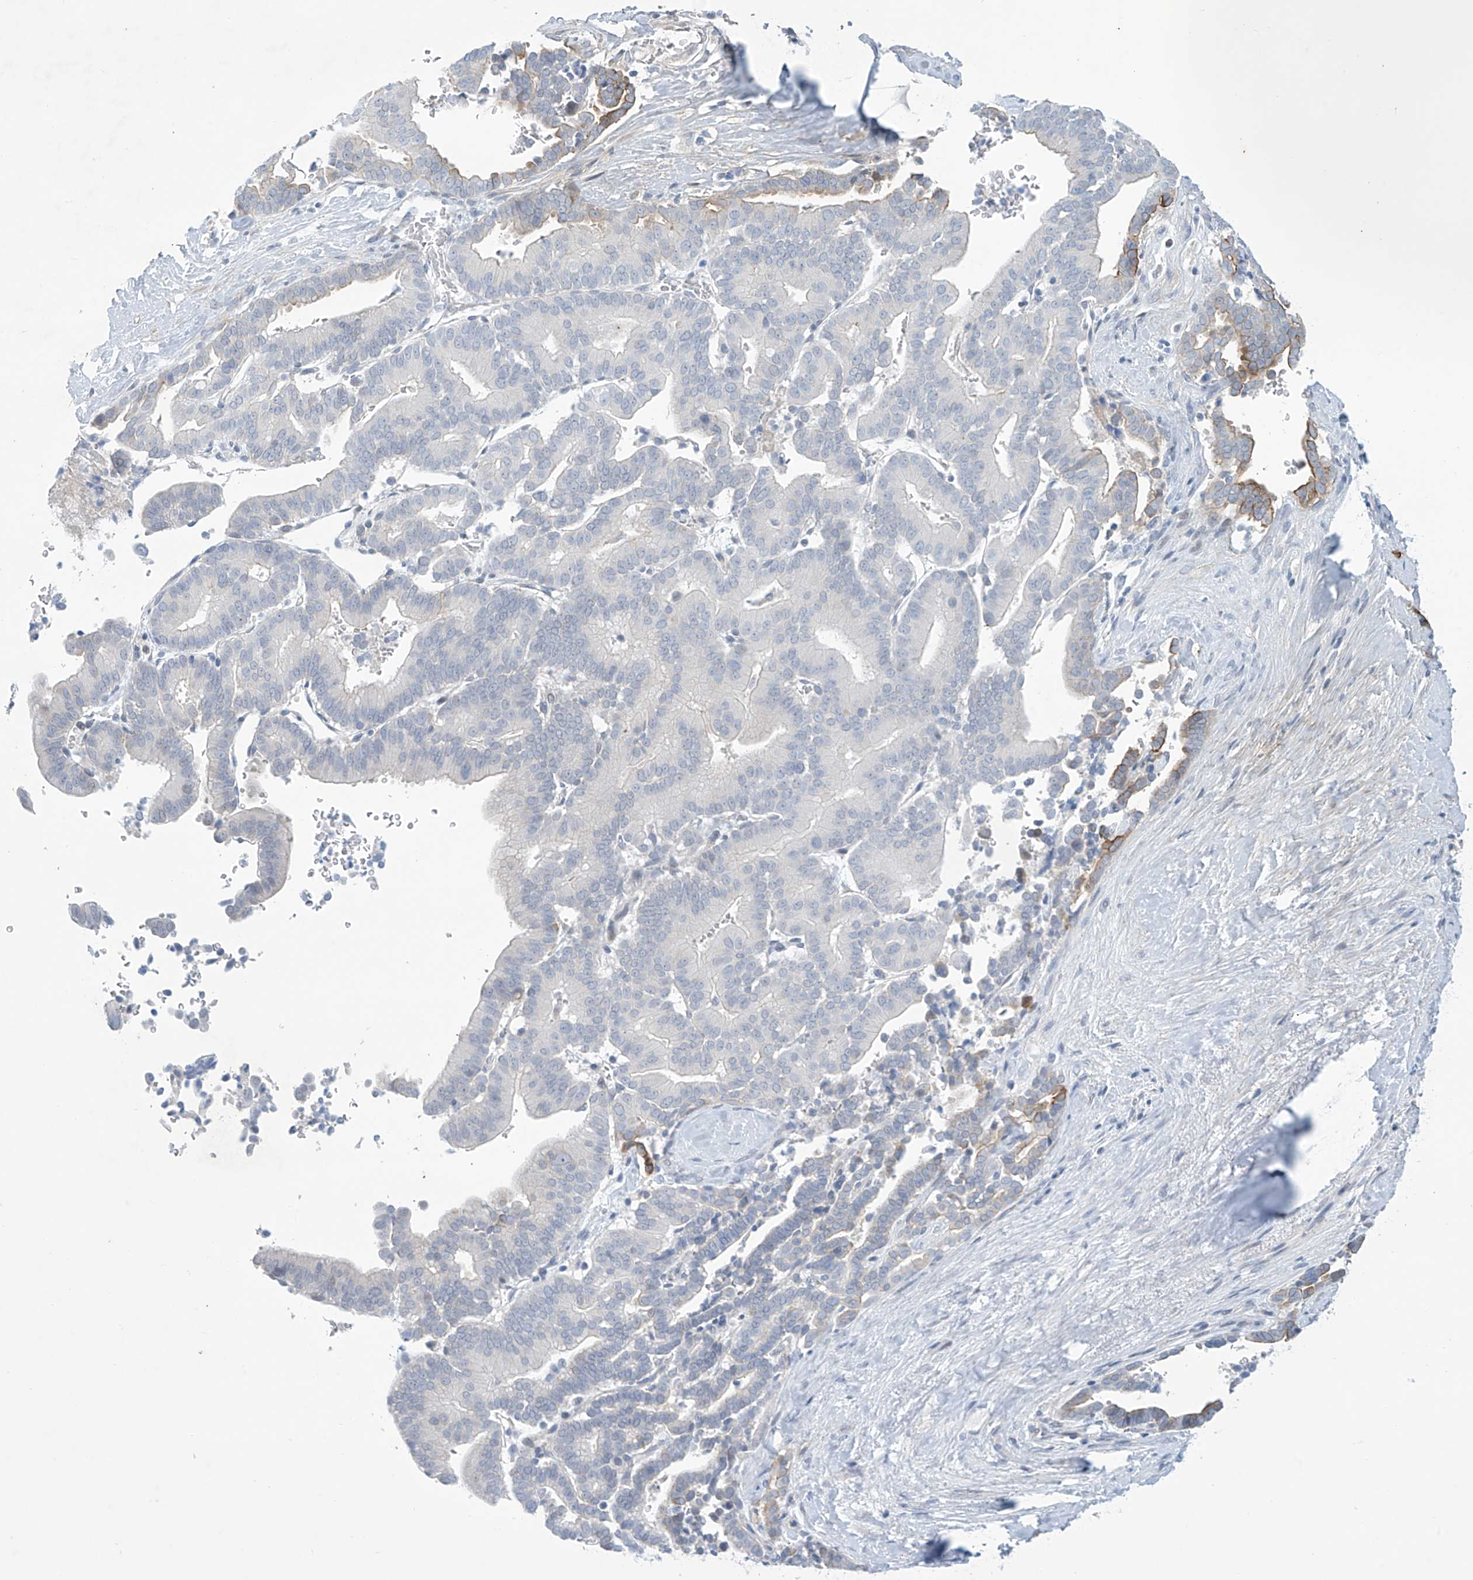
{"staining": {"intensity": "moderate", "quantity": "<25%", "location": "cytoplasmic/membranous"}, "tissue": "liver cancer", "cell_type": "Tumor cells", "image_type": "cancer", "snomed": [{"axis": "morphology", "description": "Cholangiocarcinoma"}, {"axis": "topography", "description": "Liver"}], "caption": "An IHC image of tumor tissue is shown. Protein staining in brown shows moderate cytoplasmic/membranous positivity in liver cancer (cholangiocarcinoma) within tumor cells. (DAB (3,3'-diaminobenzidine) = brown stain, brightfield microscopy at high magnification).", "gene": "SLC35A5", "patient": {"sex": "female", "age": 75}}